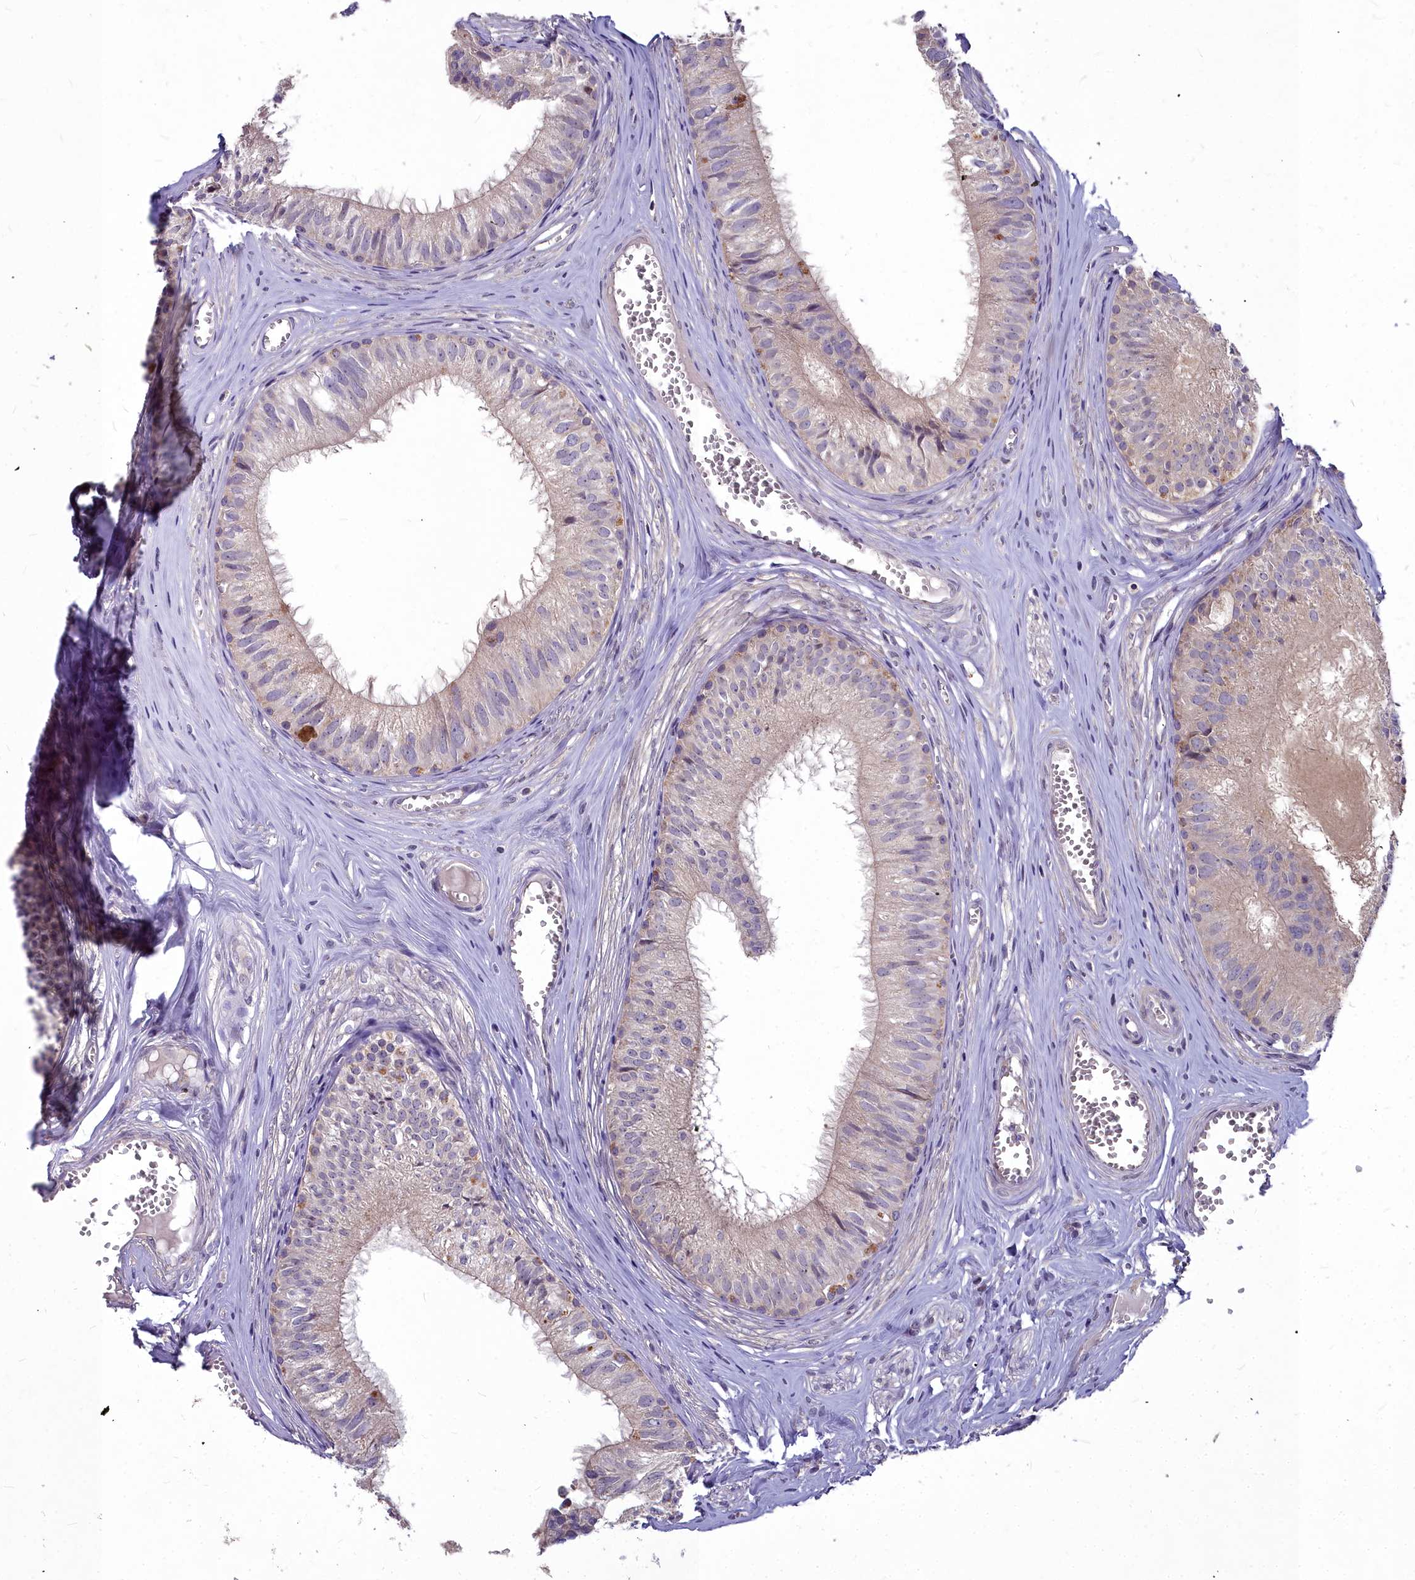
{"staining": {"intensity": "weak", "quantity": "25%-75%", "location": "cytoplasmic/membranous"}, "tissue": "epididymis", "cell_type": "Glandular cells", "image_type": "normal", "snomed": [{"axis": "morphology", "description": "Normal tissue, NOS"}, {"axis": "topography", "description": "Epididymis"}], "caption": "A high-resolution image shows immunohistochemistry (IHC) staining of unremarkable epididymis, which shows weak cytoplasmic/membranous expression in about 25%-75% of glandular cells. Ihc stains the protein of interest in brown and the nuclei are stained blue.", "gene": "MICU2", "patient": {"sex": "male", "age": 36}}